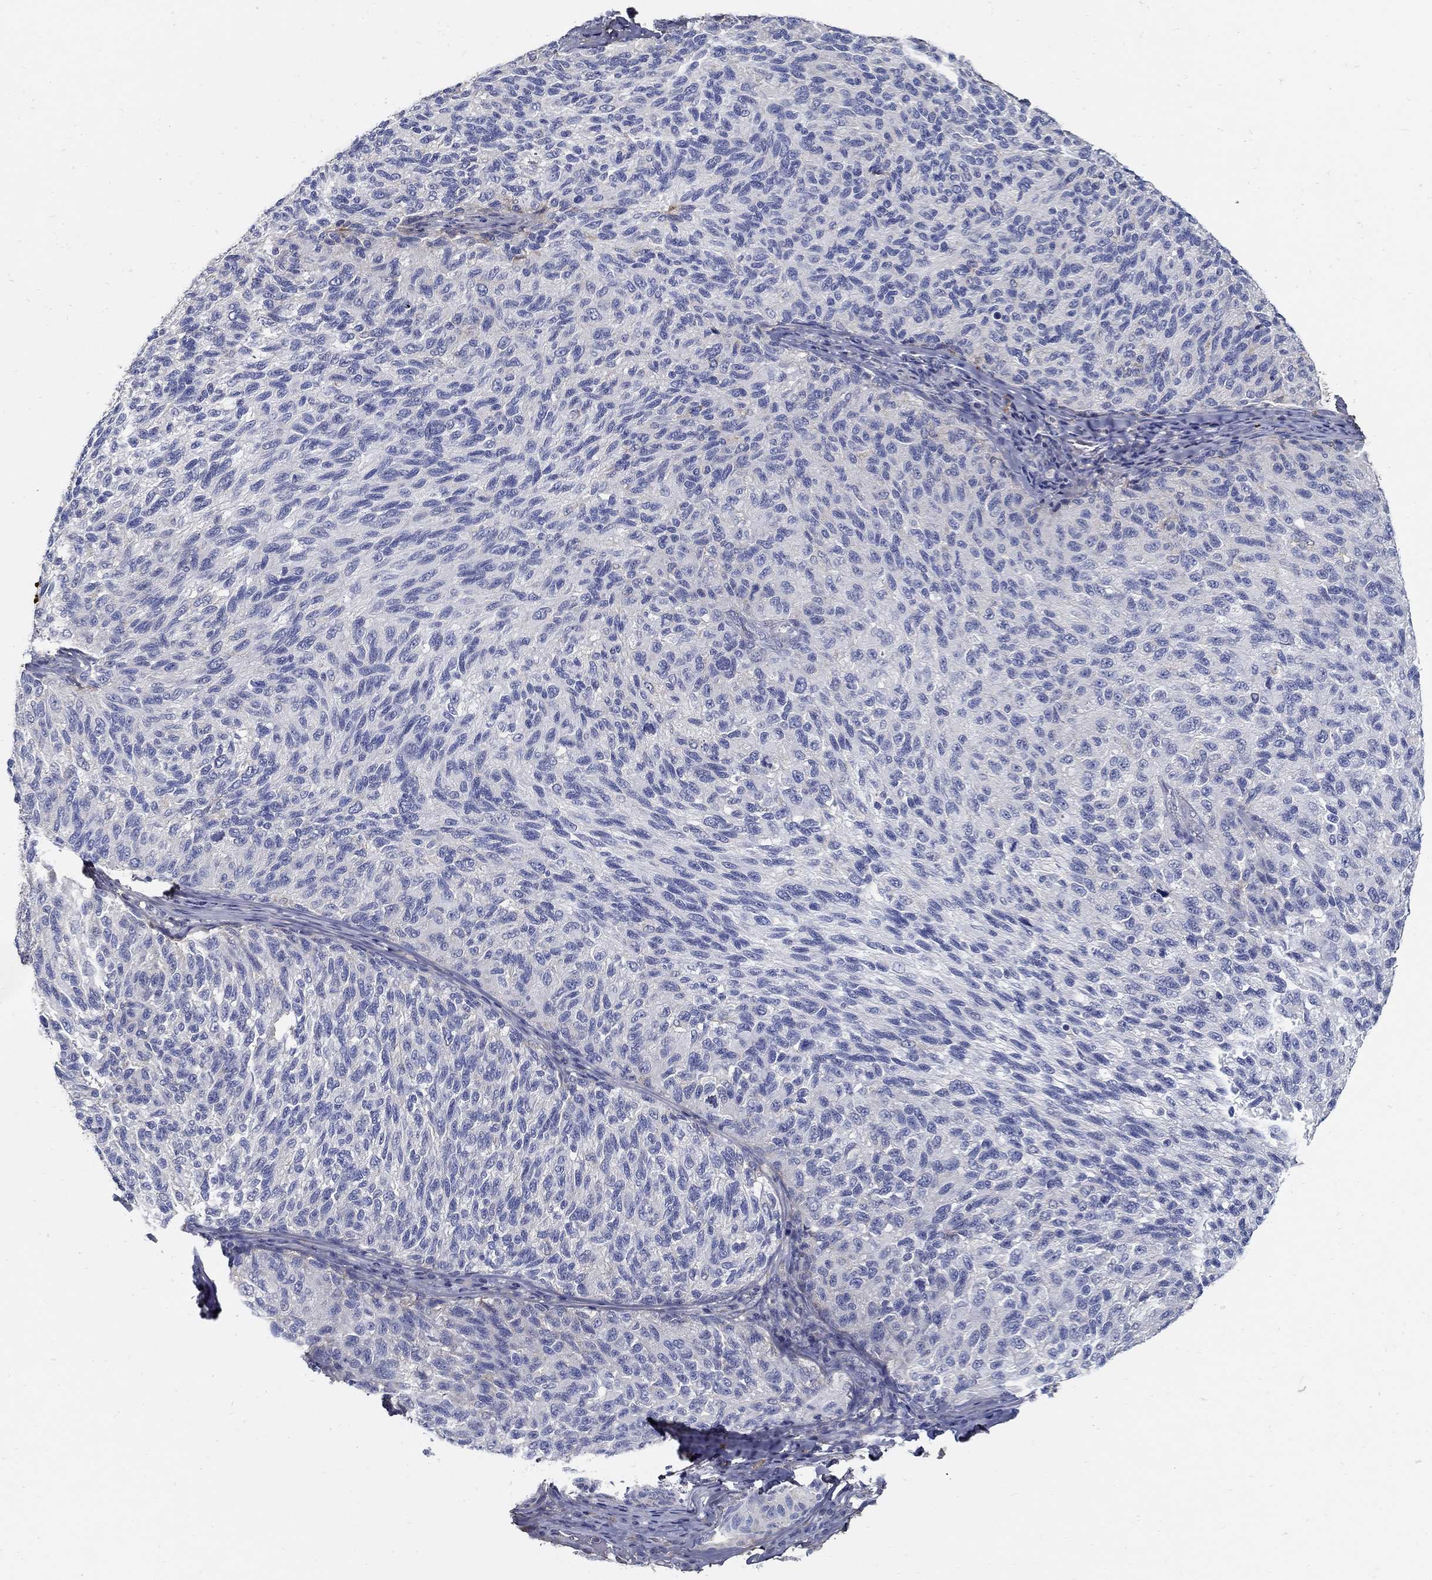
{"staining": {"intensity": "negative", "quantity": "none", "location": "none"}, "tissue": "melanoma", "cell_type": "Tumor cells", "image_type": "cancer", "snomed": [{"axis": "morphology", "description": "Malignant melanoma, NOS"}, {"axis": "topography", "description": "Skin"}], "caption": "Malignant melanoma was stained to show a protein in brown. There is no significant staining in tumor cells.", "gene": "TGFBI", "patient": {"sex": "female", "age": 73}}